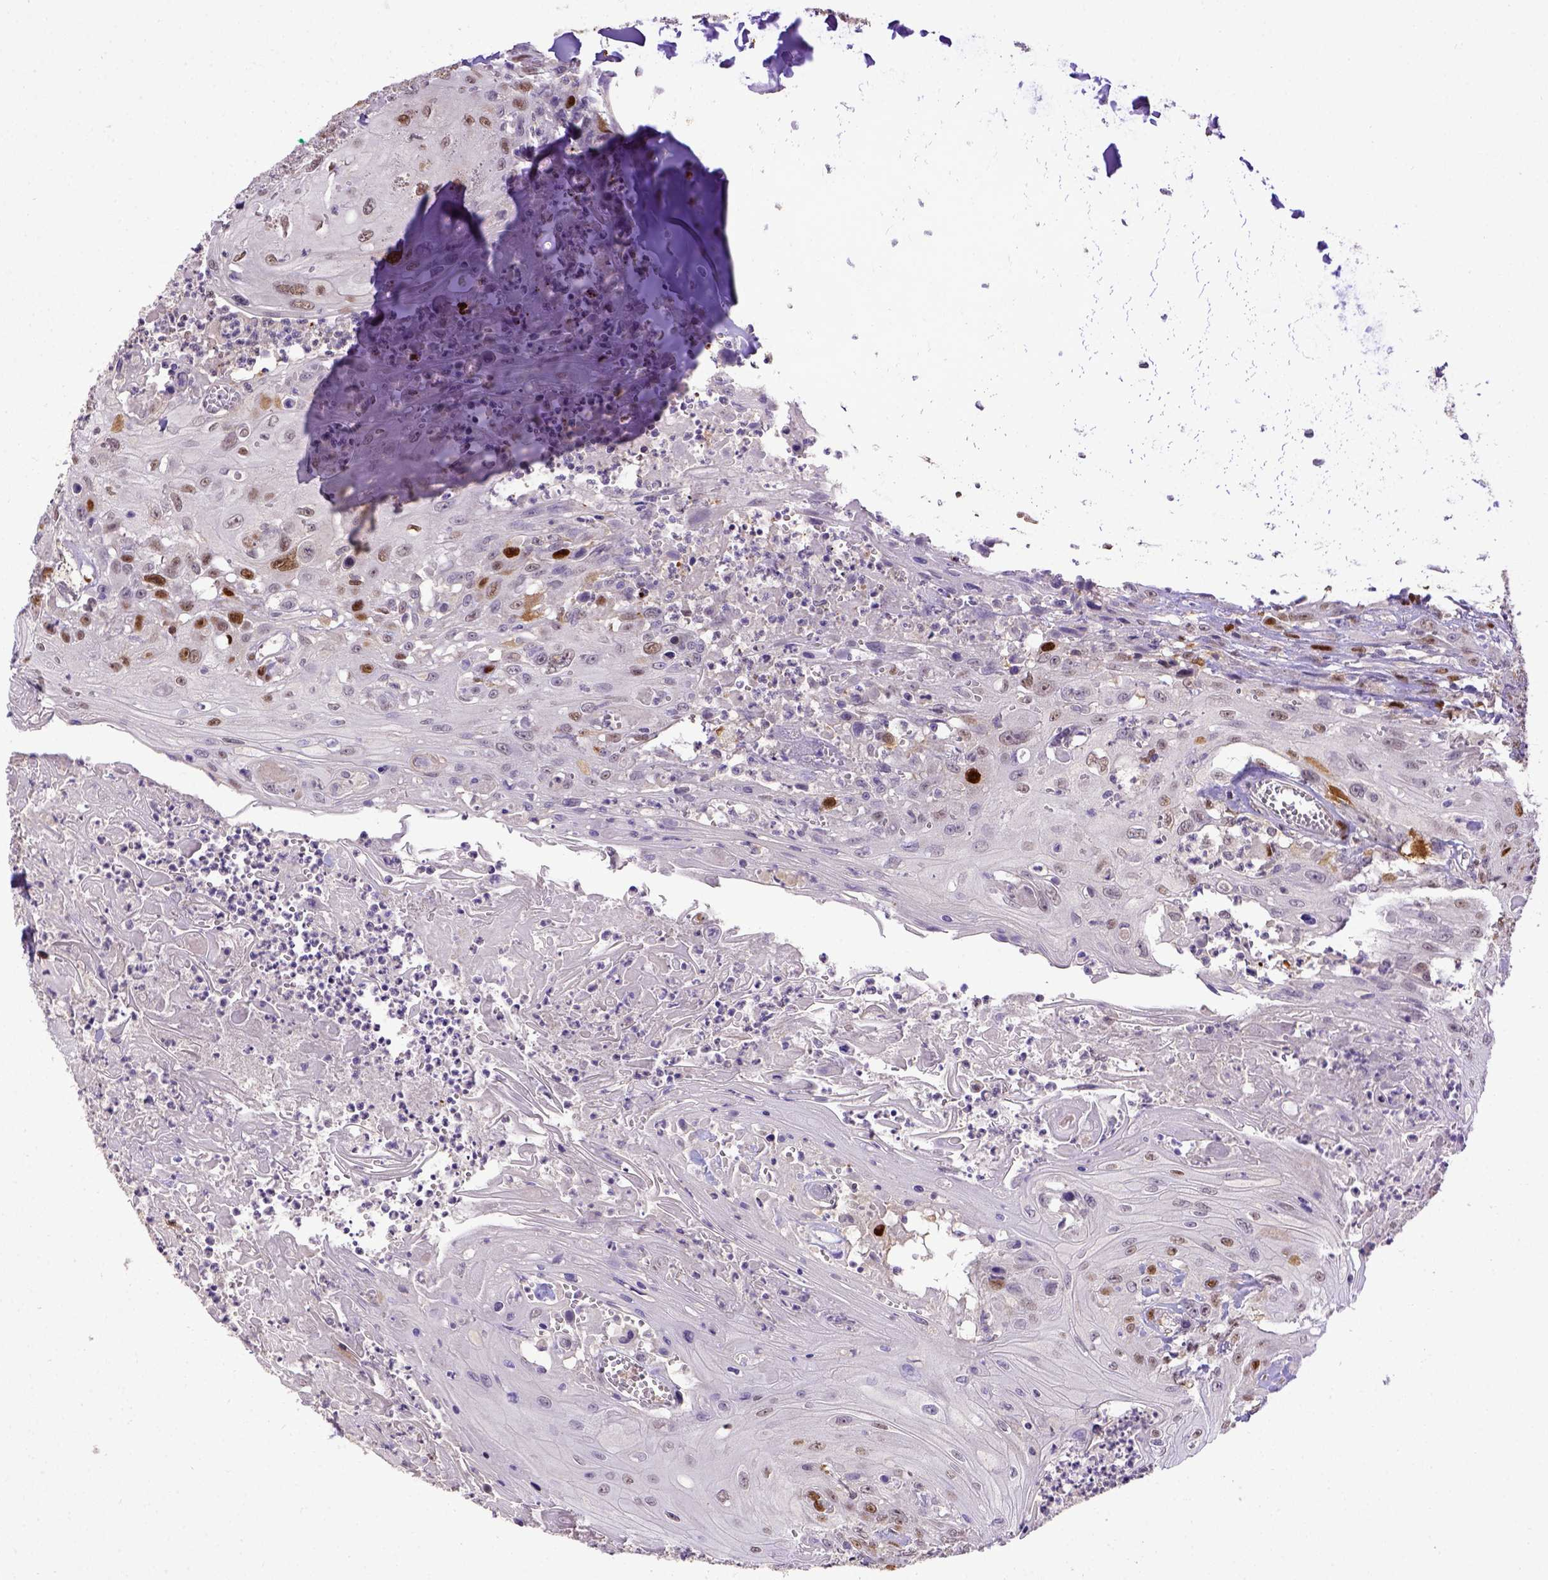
{"staining": {"intensity": "moderate", "quantity": "25%-75%", "location": "nuclear"}, "tissue": "head and neck cancer", "cell_type": "Tumor cells", "image_type": "cancer", "snomed": [{"axis": "morphology", "description": "Squamous cell carcinoma, NOS"}, {"axis": "topography", "description": "Skin"}, {"axis": "topography", "description": "Head-Neck"}], "caption": "Human squamous cell carcinoma (head and neck) stained with a protein marker reveals moderate staining in tumor cells.", "gene": "CDKN1A", "patient": {"sex": "male", "age": 80}}